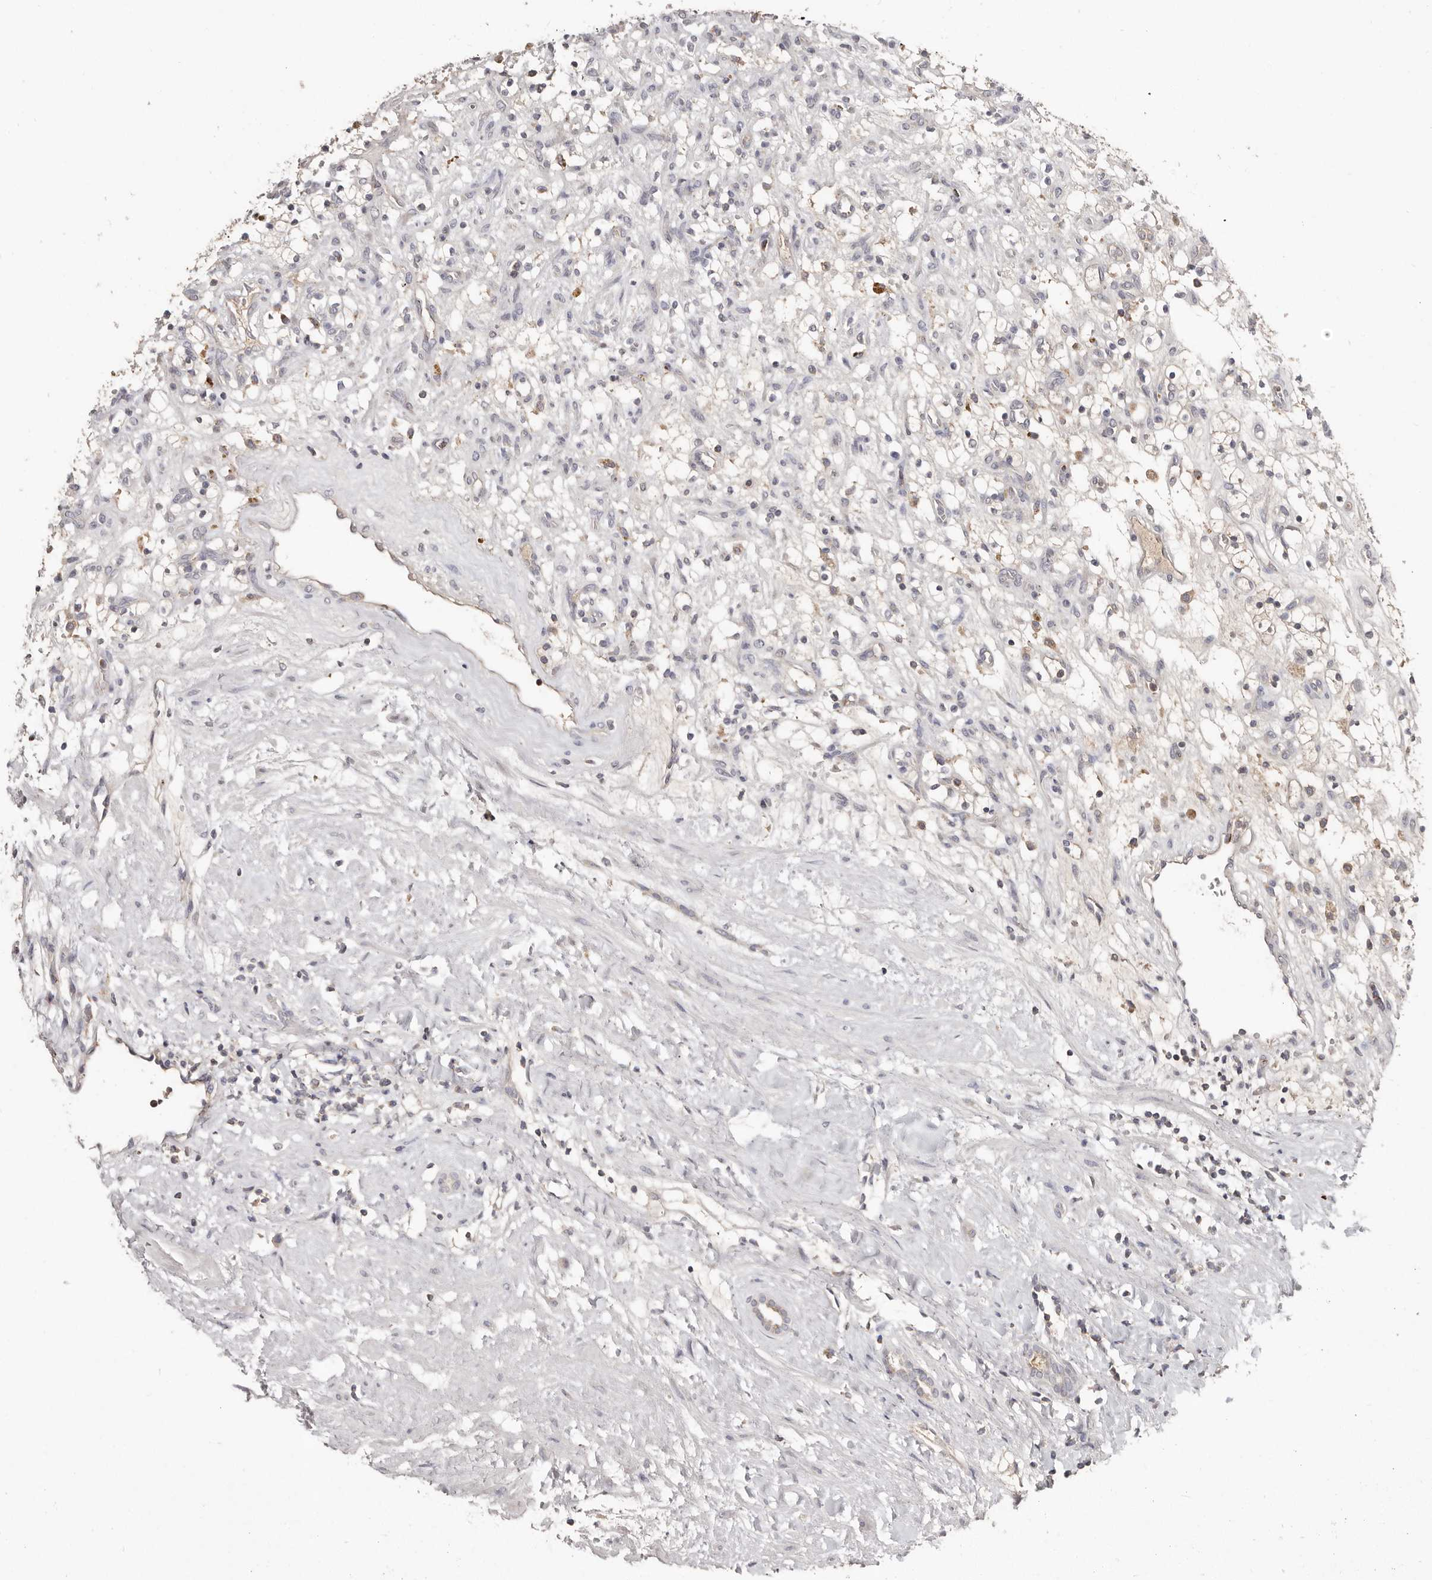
{"staining": {"intensity": "negative", "quantity": "none", "location": "none"}, "tissue": "renal cancer", "cell_type": "Tumor cells", "image_type": "cancer", "snomed": [{"axis": "morphology", "description": "Adenocarcinoma, NOS"}, {"axis": "topography", "description": "Kidney"}], "caption": "Tumor cells show no significant protein staining in renal cancer.", "gene": "SLC39A2", "patient": {"sex": "female", "age": 57}}